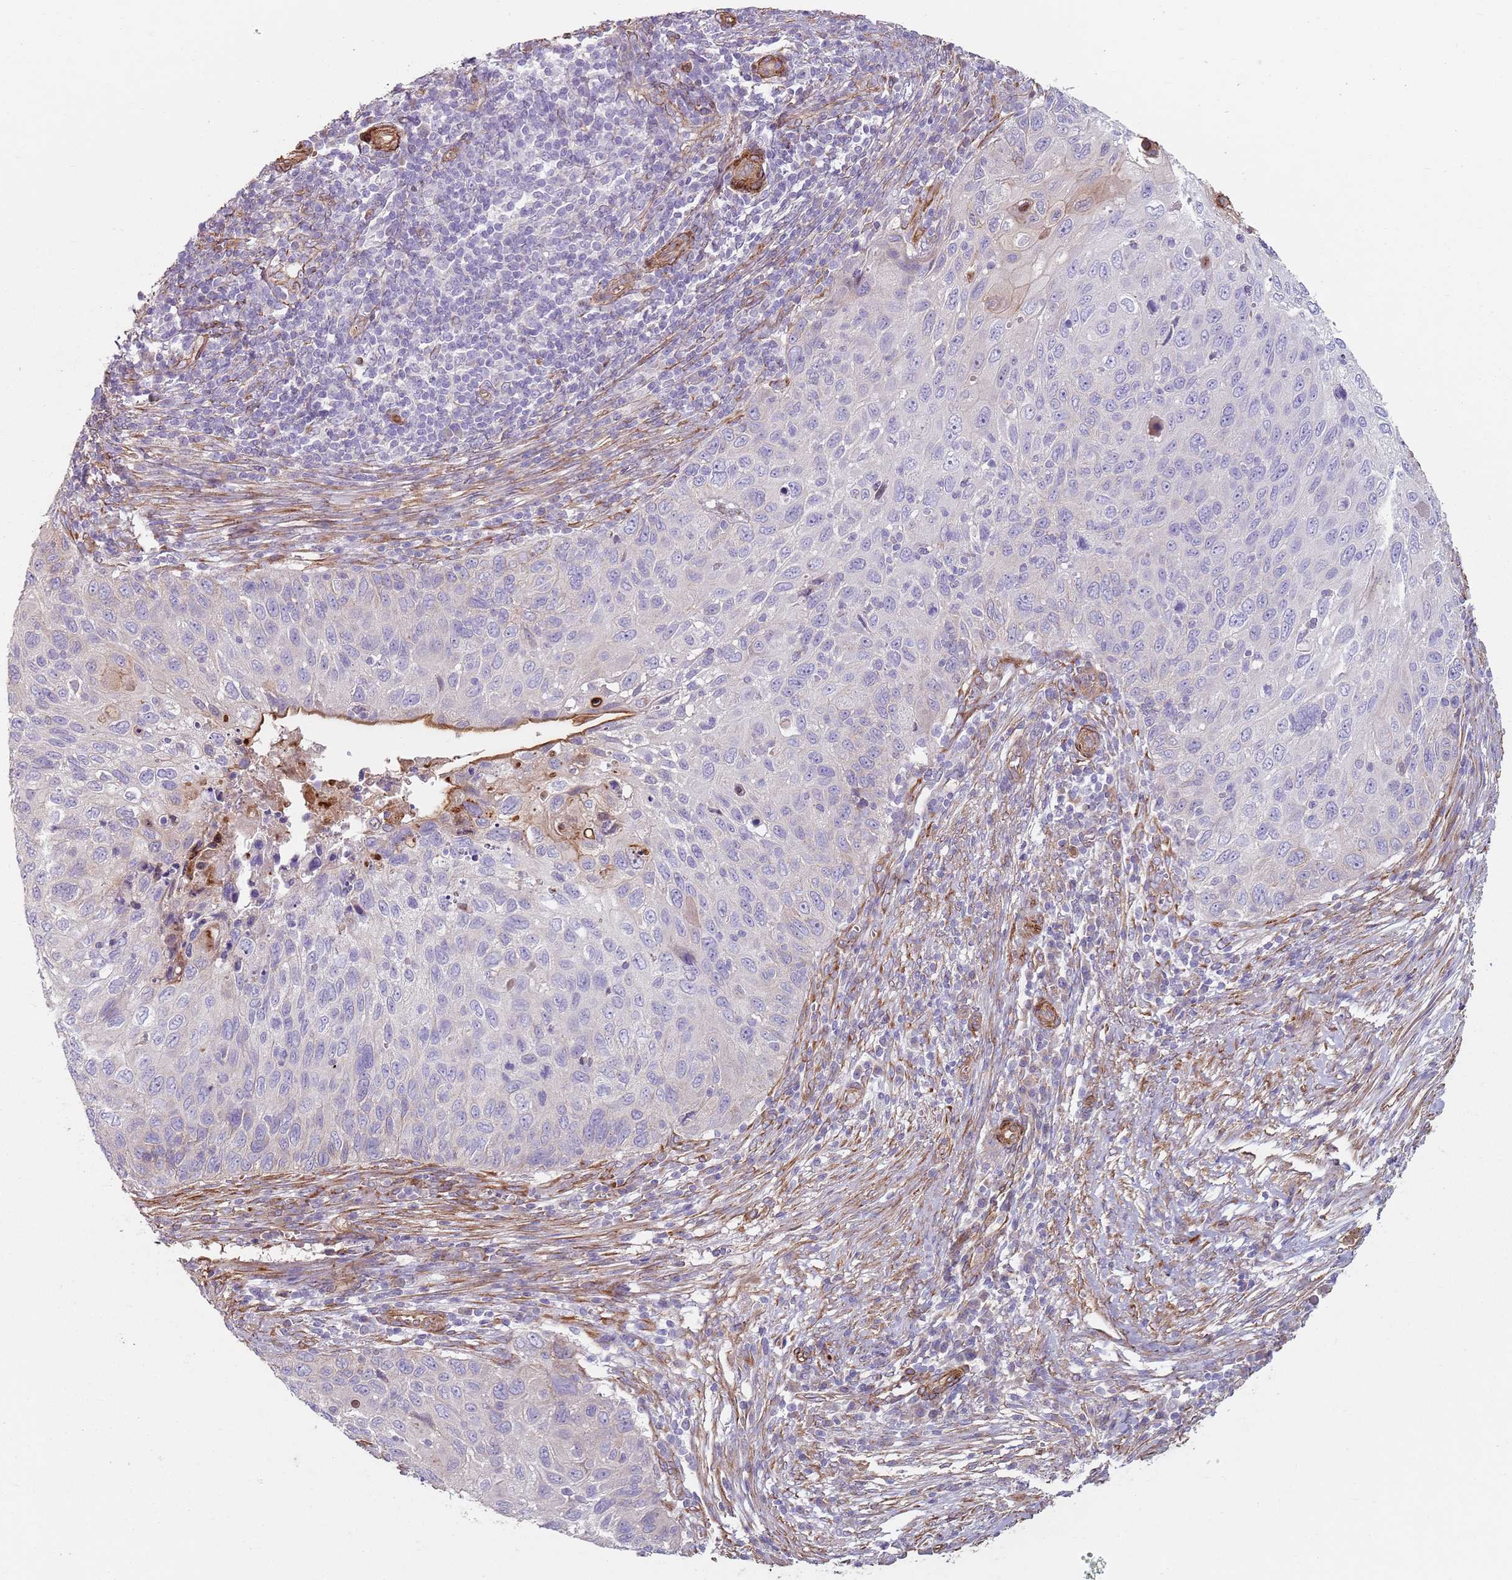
{"staining": {"intensity": "negative", "quantity": "none", "location": "none"}, "tissue": "cervical cancer", "cell_type": "Tumor cells", "image_type": "cancer", "snomed": [{"axis": "morphology", "description": "Squamous cell carcinoma, NOS"}, {"axis": "topography", "description": "Cervix"}], "caption": "High power microscopy image of an immunohistochemistry (IHC) histopathology image of squamous cell carcinoma (cervical), revealing no significant staining in tumor cells.", "gene": "PHLPP2", "patient": {"sex": "female", "age": 70}}